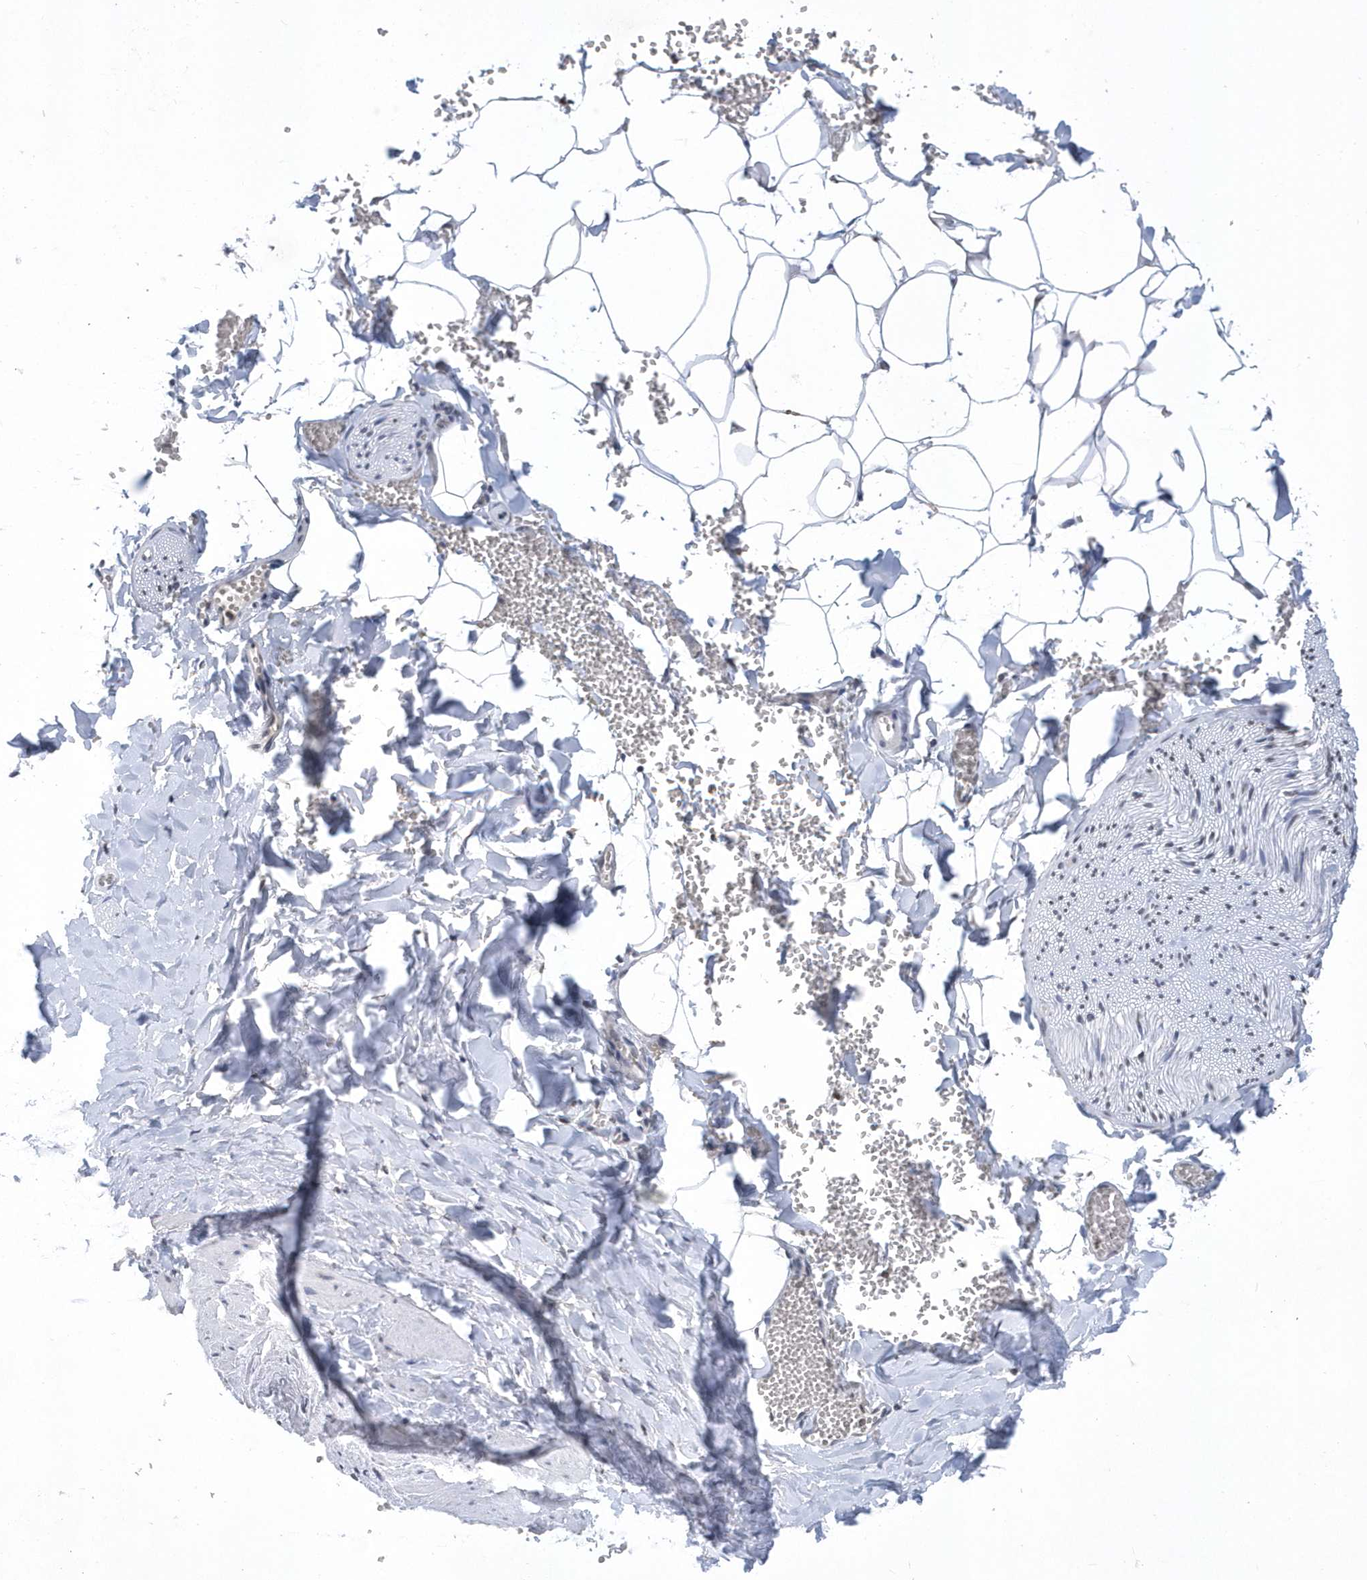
{"staining": {"intensity": "negative", "quantity": "none", "location": "none"}, "tissue": "adipose tissue", "cell_type": "Adipocytes", "image_type": "normal", "snomed": [{"axis": "morphology", "description": "Normal tissue, NOS"}, {"axis": "topography", "description": "Gallbladder"}, {"axis": "topography", "description": "Peripheral nerve tissue"}], "caption": "This is an IHC photomicrograph of unremarkable adipose tissue. There is no expression in adipocytes.", "gene": "VWA5B2", "patient": {"sex": "male", "age": 38}}